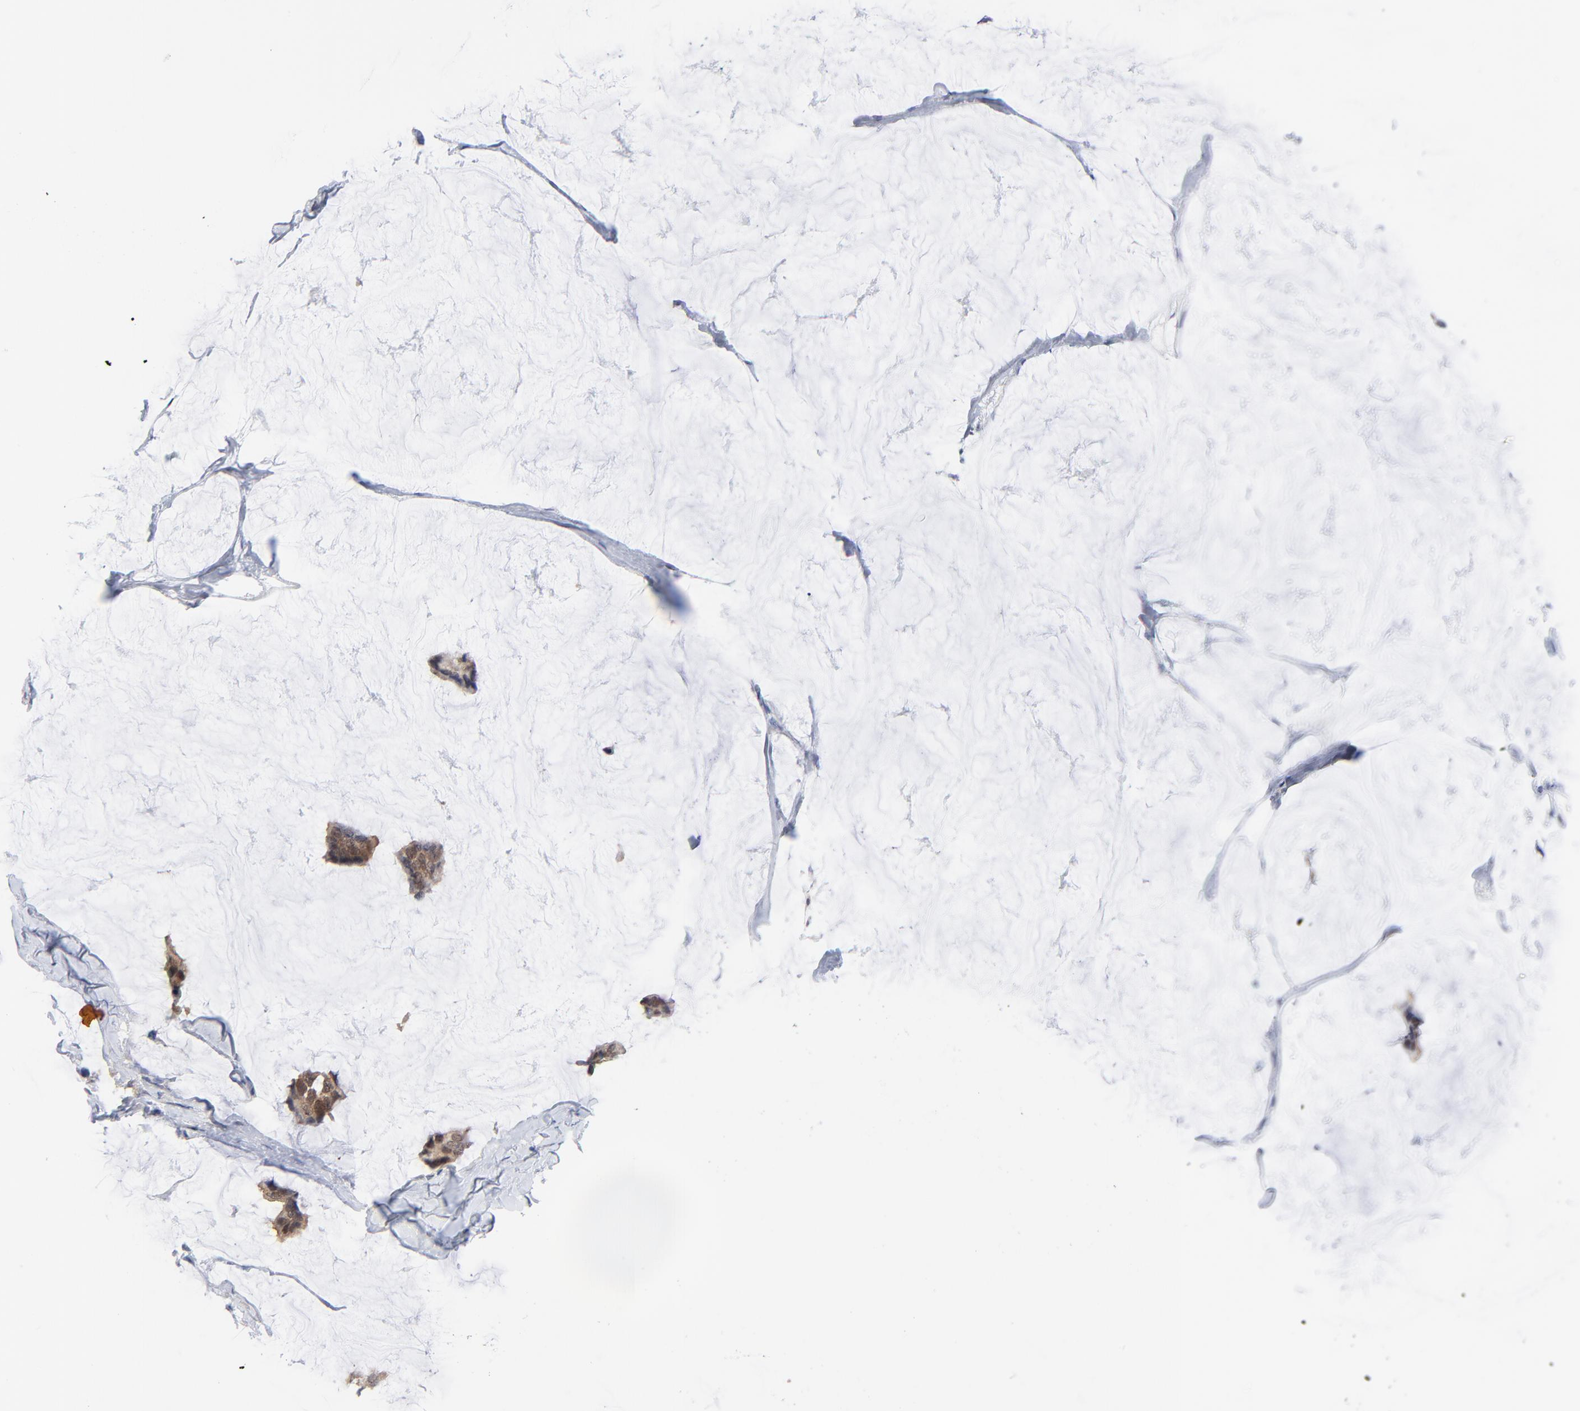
{"staining": {"intensity": "weak", "quantity": ">75%", "location": "cytoplasmic/membranous"}, "tissue": "breast cancer", "cell_type": "Tumor cells", "image_type": "cancer", "snomed": [{"axis": "morphology", "description": "Normal tissue, NOS"}, {"axis": "morphology", "description": "Duct carcinoma"}, {"axis": "topography", "description": "Breast"}], "caption": "Immunohistochemistry histopathology image of neoplastic tissue: intraductal carcinoma (breast) stained using immunohistochemistry (IHC) shows low levels of weak protein expression localized specifically in the cytoplasmic/membranous of tumor cells, appearing as a cytoplasmic/membranous brown color.", "gene": "RPS6KB1", "patient": {"sex": "female", "age": 50}}